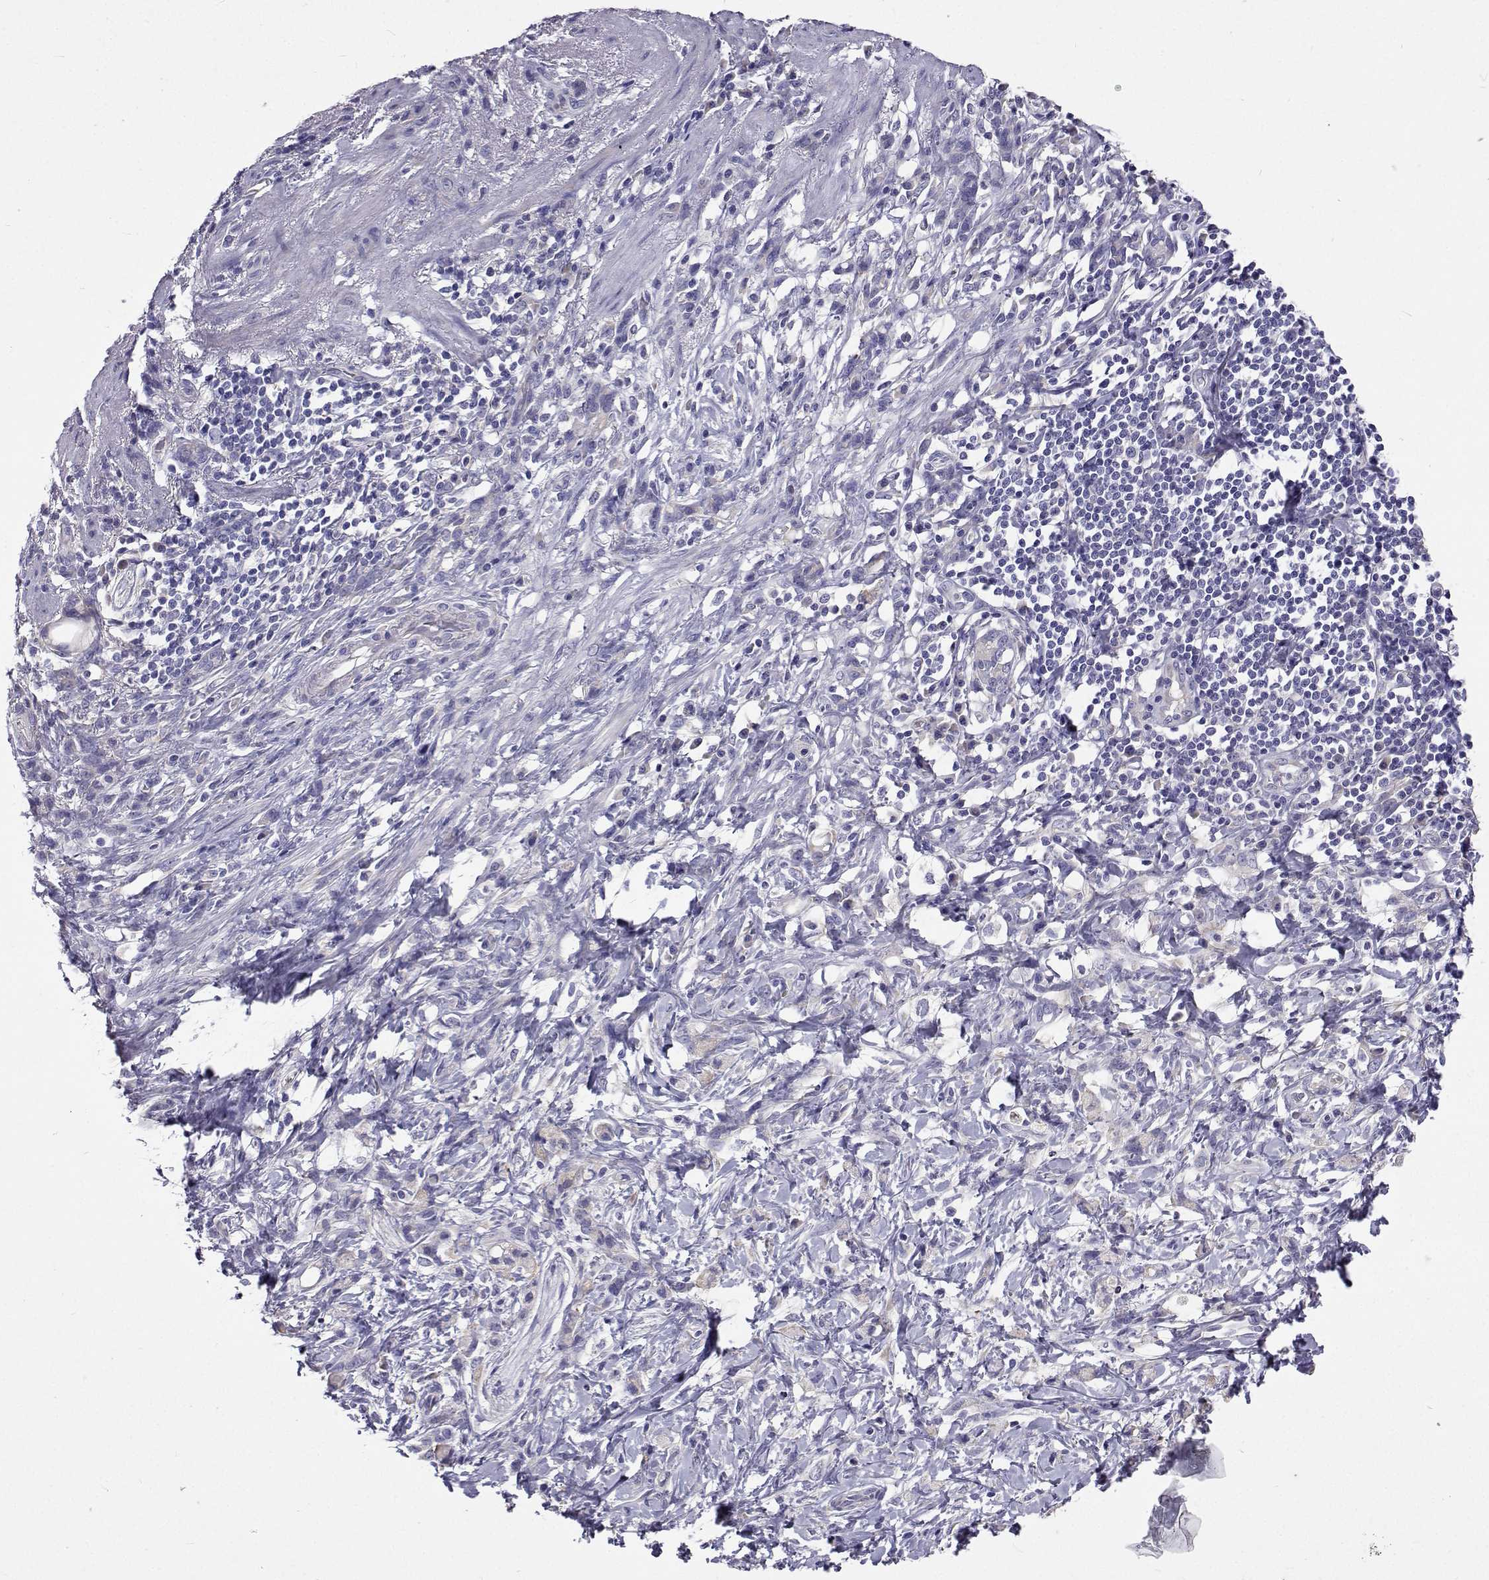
{"staining": {"intensity": "negative", "quantity": "none", "location": "none"}, "tissue": "stomach cancer", "cell_type": "Tumor cells", "image_type": "cancer", "snomed": [{"axis": "morphology", "description": "Adenocarcinoma, NOS"}, {"axis": "topography", "description": "Stomach"}], "caption": "Immunohistochemical staining of human adenocarcinoma (stomach) shows no significant staining in tumor cells.", "gene": "LHFPL7", "patient": {"sex": "female", "age": 84}}